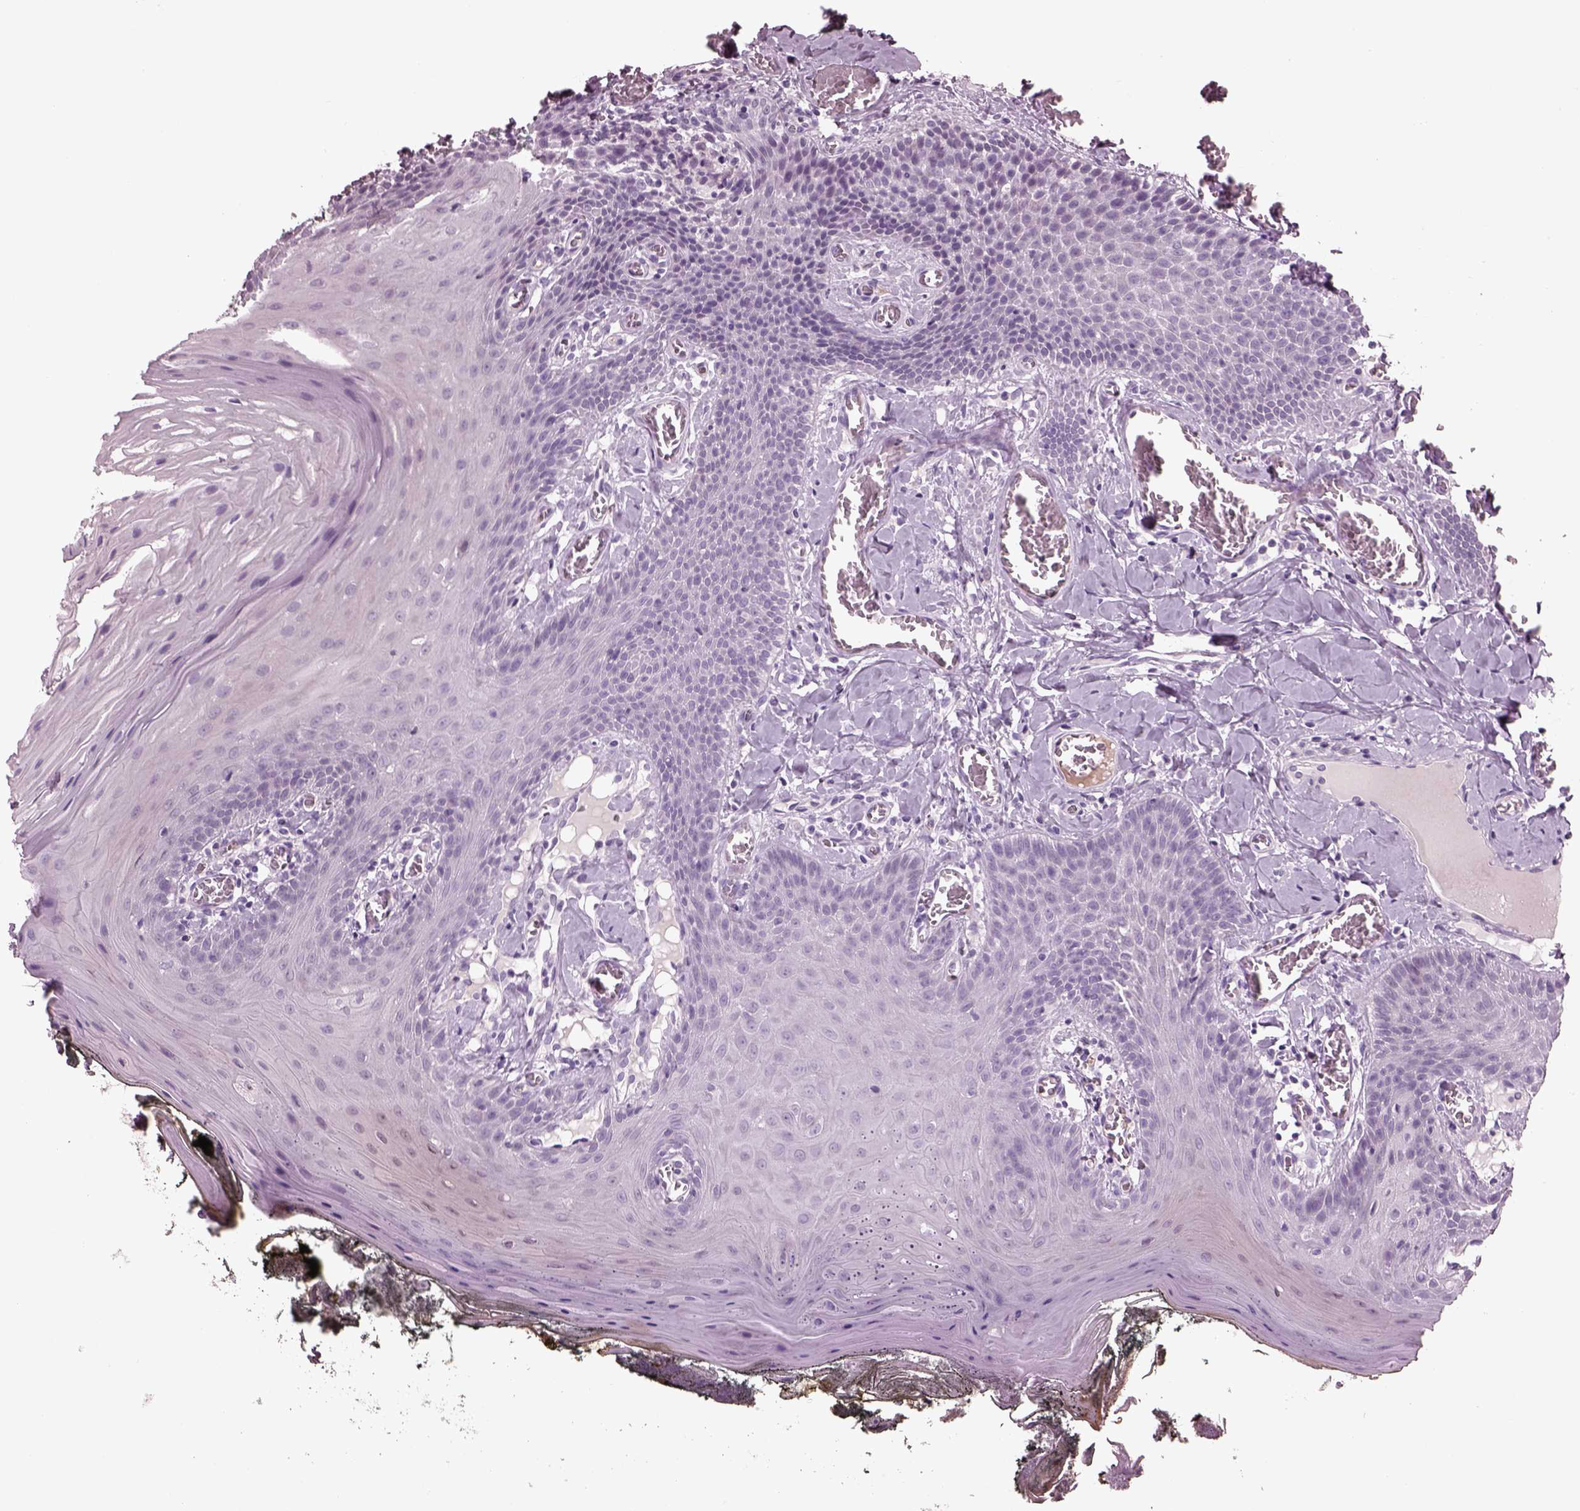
{"staining": {"intensity": "negative", "quantity": "none", "location": "none"}, "tissue": "oral mucosa", "cell_type": "Squamous epithelial cells", "image_type": "normal", "snomed": [{"axis": "morphology", "description": "Normal tissue, NOS"}, {"axis": "topography", "description": "Oral tissue"}], "caption": "Protein analysis of unremarkable oral mucosa reveals no significant staining in squamous epithelial cells.", "gene": "CYLC1", "patient": {"sex": "male", "age": 9}}